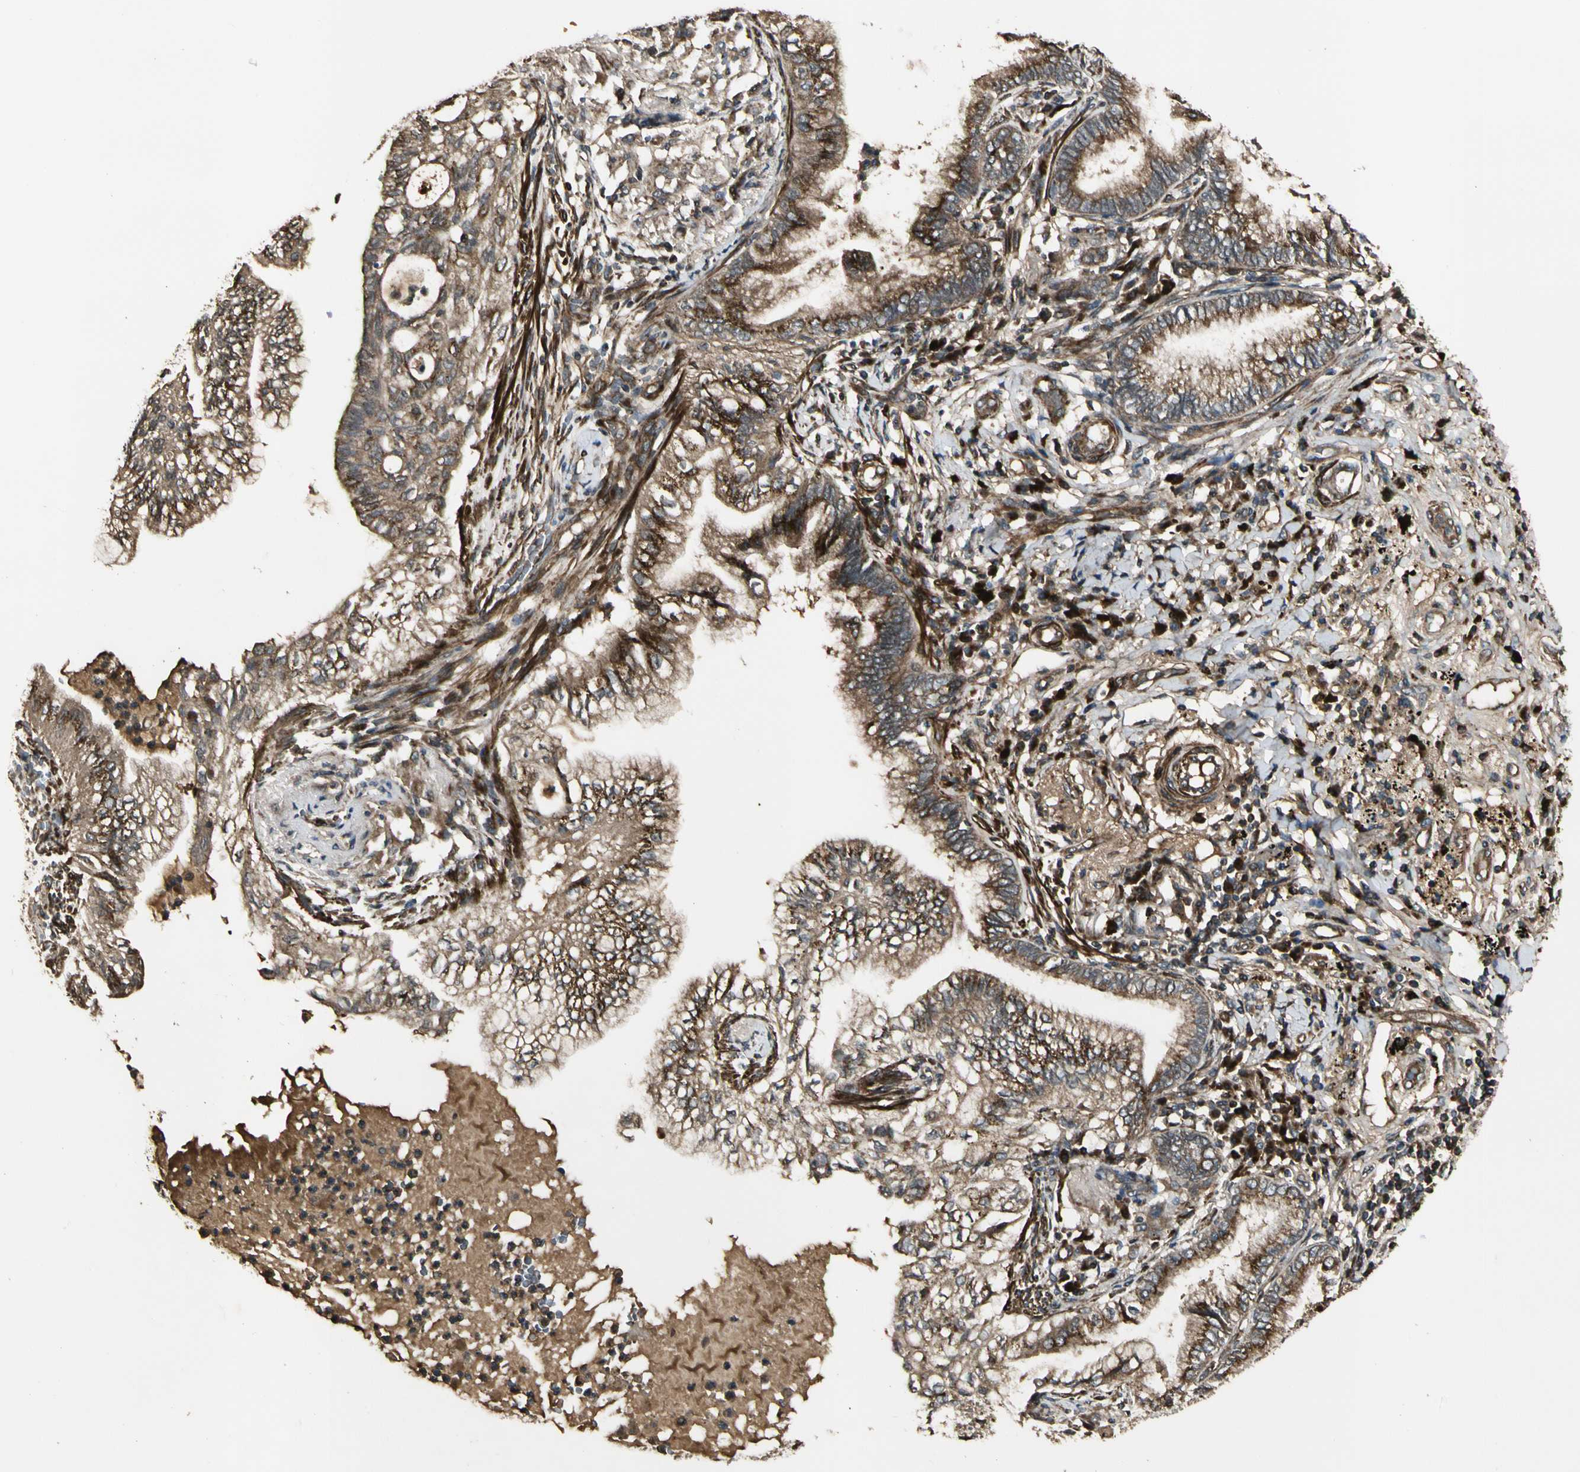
{"staining": {"intensity": "strong", "quantity": ">75%", "location": "cytoplasmic/membranous"}, "tissue": "lung cancer", "cell_type": "Tumor cells", "image_type": "cancer", "snomed": [{"axis": "morphology", "description": "Normal tissue, NOS"}, {"axis": "morphology", "description": "Adenocarcinoma, NOS"}, {"axis": "topography", "description": "Bronchus"}, {"axis": "topography", "description": "Lung"}], "caption": "Tumor cells demonstrate strong cytoplasmic/membranous expression in about >75% of cells in adenocarcinoma (lung).", "gene": "GCK", "patient": {"sex": "female", "age": 70}}